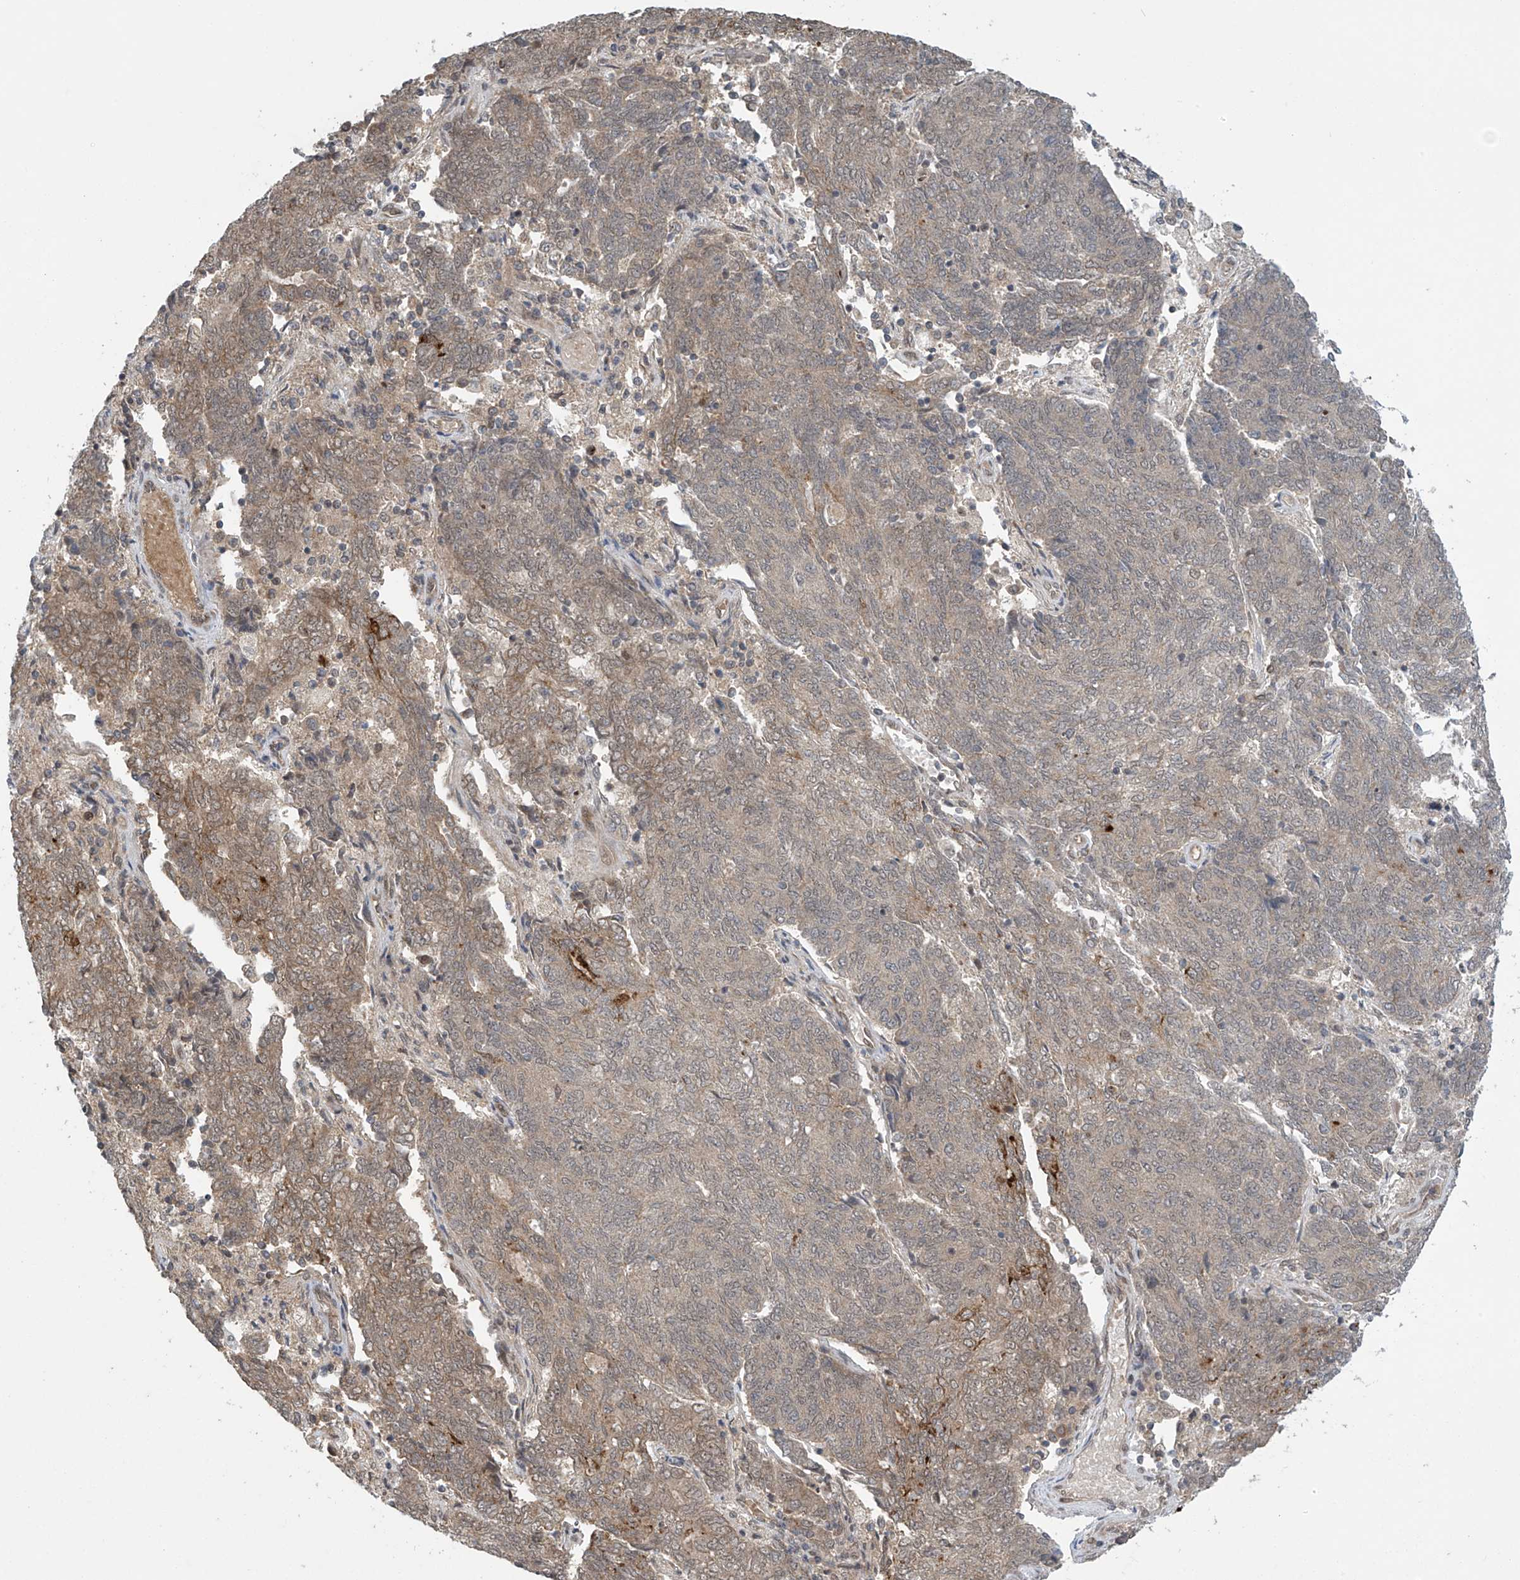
{"staining": {"intensity": "weak", "quantity": ">75%", "location": "cytoplasmic/membranous"}, "tissue": "endometrial cancer", "cell_type": "Tumor cells", "image_type": "cancer", "snomed": [{"axis": "morphology", "description": "Adenocarcinoma, NOS"}, {"axis": "topography", "description": "Endometrium"}], "caption": "Weak cytoplasmic/membranous protein positivity is appreciated in approximately >75% of tumor cells in adenocarcinoma (endometrial).", "gene": "ABHD13", "patient": {"sex": "female", "age": 80}}